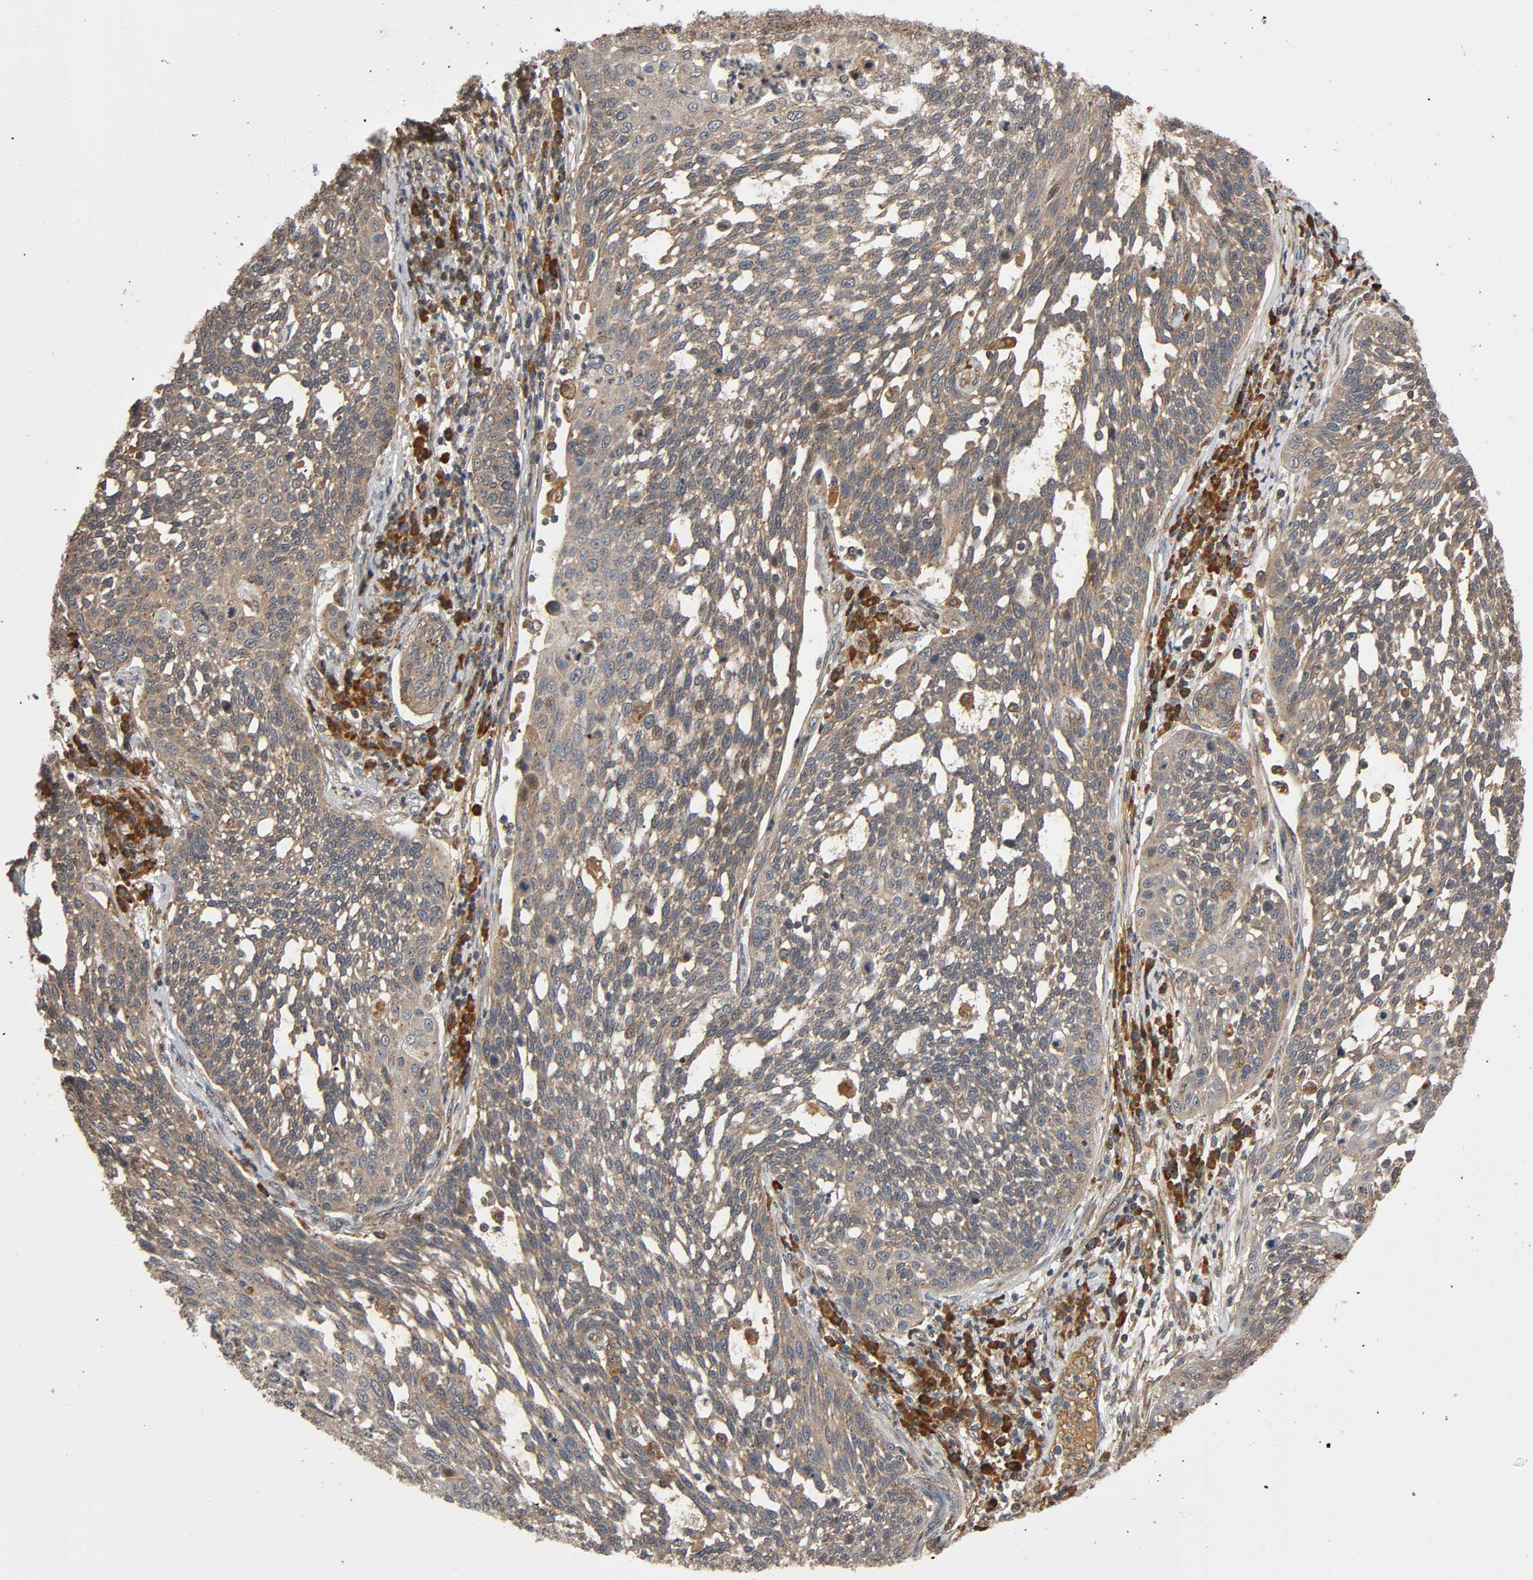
{"staining": {"intensity": "moderate", "quantity": ">75%", "location": "cytoplasmic/membranous"}, "tissue": "cervical cancer", "cell_type": "Tumor cells", "image_type": "cancer", "snomed": [{"axis": "morphology", "description": "Squamous cell carcinoma, NOS"}, {"axis": "topography", "description": "Cervix"}], "caption": "The image displays immunohistochemical staining of cervical squamous cell carcinoma. There is moderate cytoplasmic/membranous positivity is appreciated in approximately >75% of tumor cells.", "gene": "MAP3K8", "patient": {"sex": "female", "age": 34}}